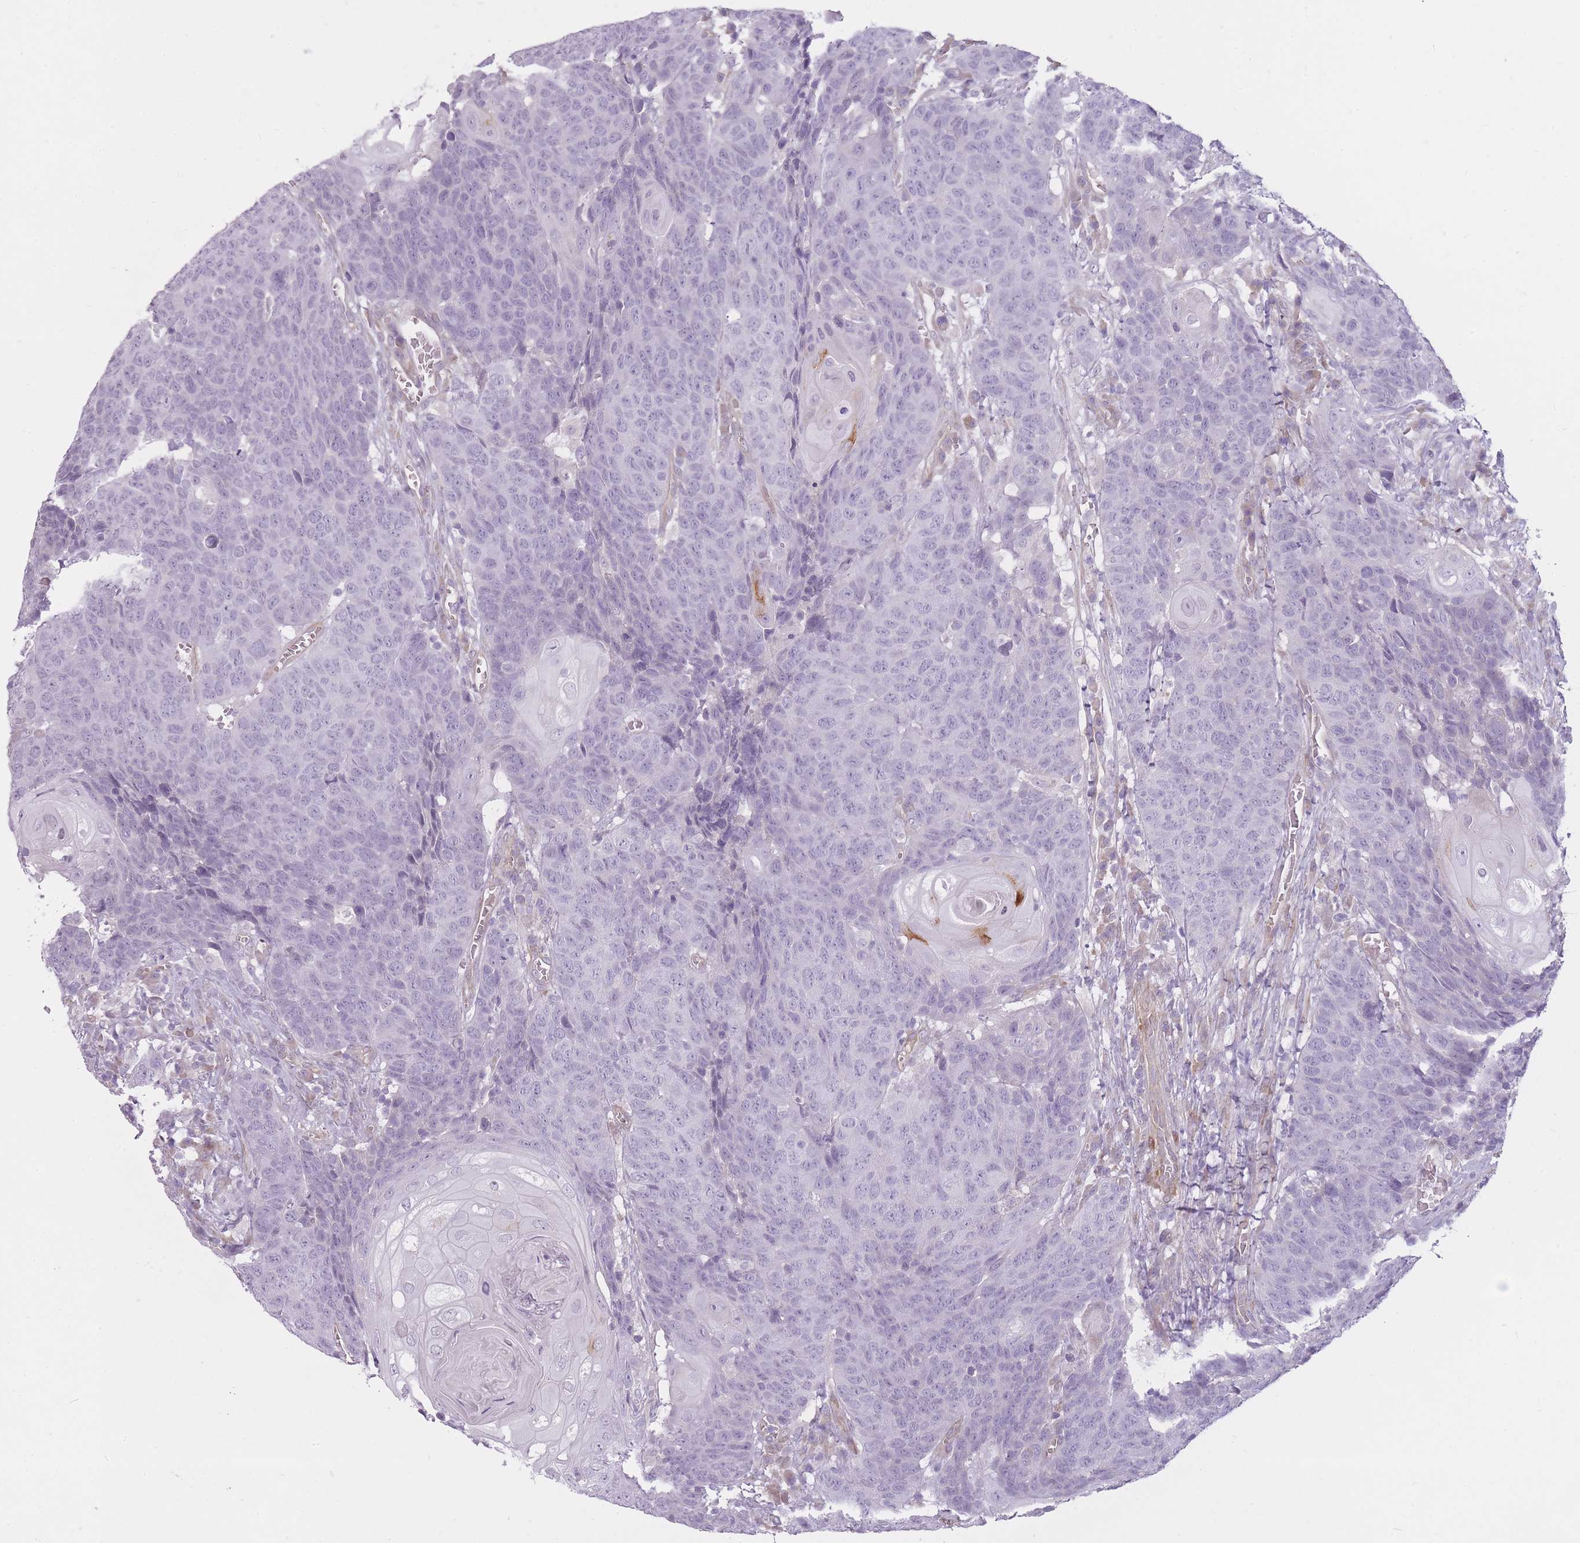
{"staining": {"intensity": "negative", "quantity": "none", "location": "none"}, "tissue": "head and neck cancer", "cell_type": "Tumor cells", "image_type": "cancer", "snomed": [{"axis": "morphology", "description": "Squamous cell carcinoma, NOS"}, {"axis": "topography", "description": "Head-Neck"}], "caption": "Immunohistochemistry histopathology image of human head and neck cancer stained for a protein (brown), which demonstrates no staining in tumor cells. (Brightfield microscopy of DAB (3,3'-diaminobenzidine) immunohistochemistry (IHC) at high magnification).", "gene": "PGRMC2", "patient": {"sex": "male", "age": 66}}